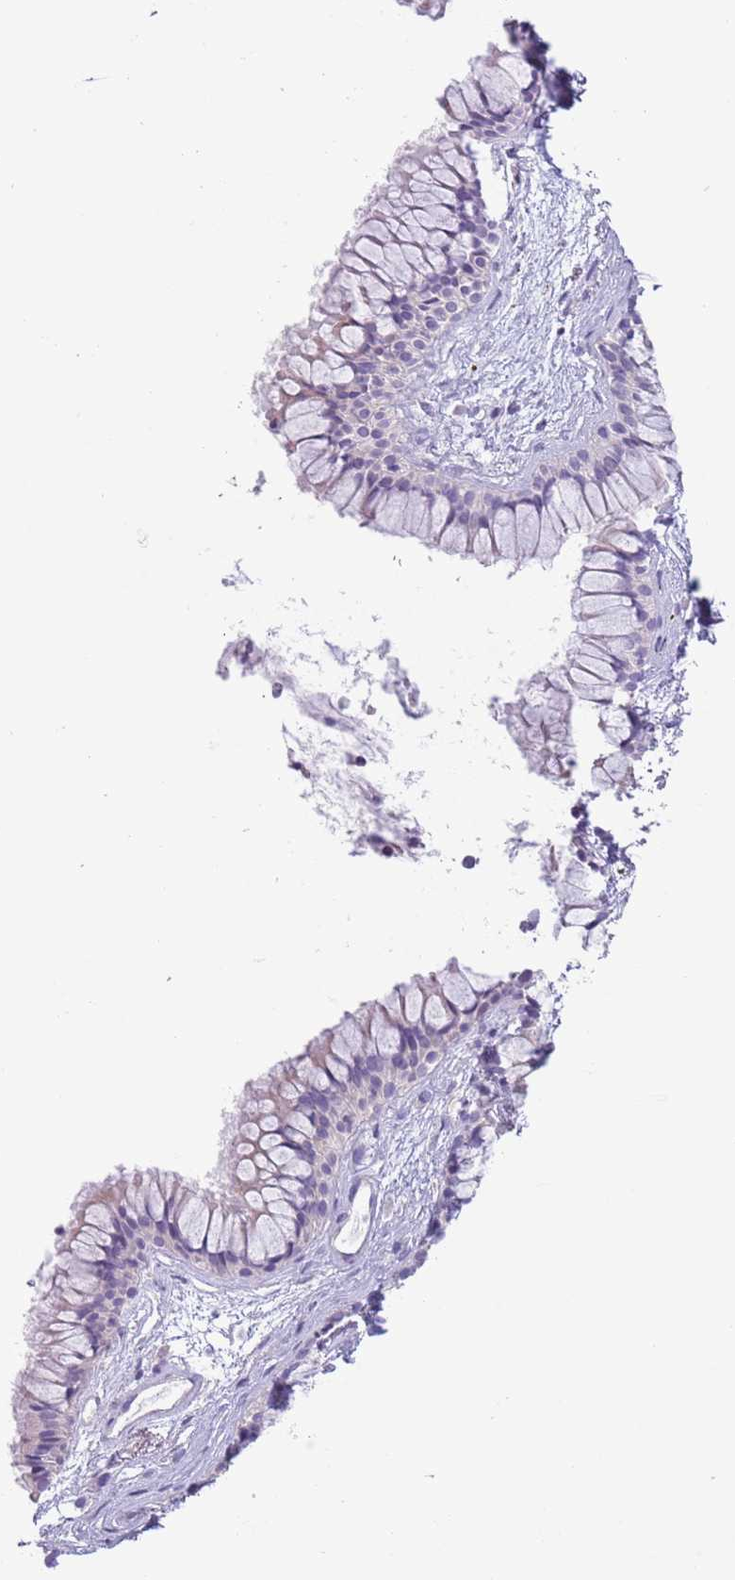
{"staining": {"intensity": "negative", "quantity": "none", "location": "none"}, "tissue": "nasopharynx", "cell_type": "Respiratory epithelial cells", "image_type": "normal", "snomed": [{"axis": "morphology", "description": "Normal tissue, NOS"}, {"axis": "topography", "description": "Nasopharynx"}], "caption": "Immunohistochemistry (IHC) photomicrograph of unremarkable nasopharynx: nasopharynx stained with DAB (3,3'-diaminobenzidine) reveals no significant protein expression in respiratory epithelial cells.", "gene": "ZNF697", "patient": {"sex": "male", "age": 82}}